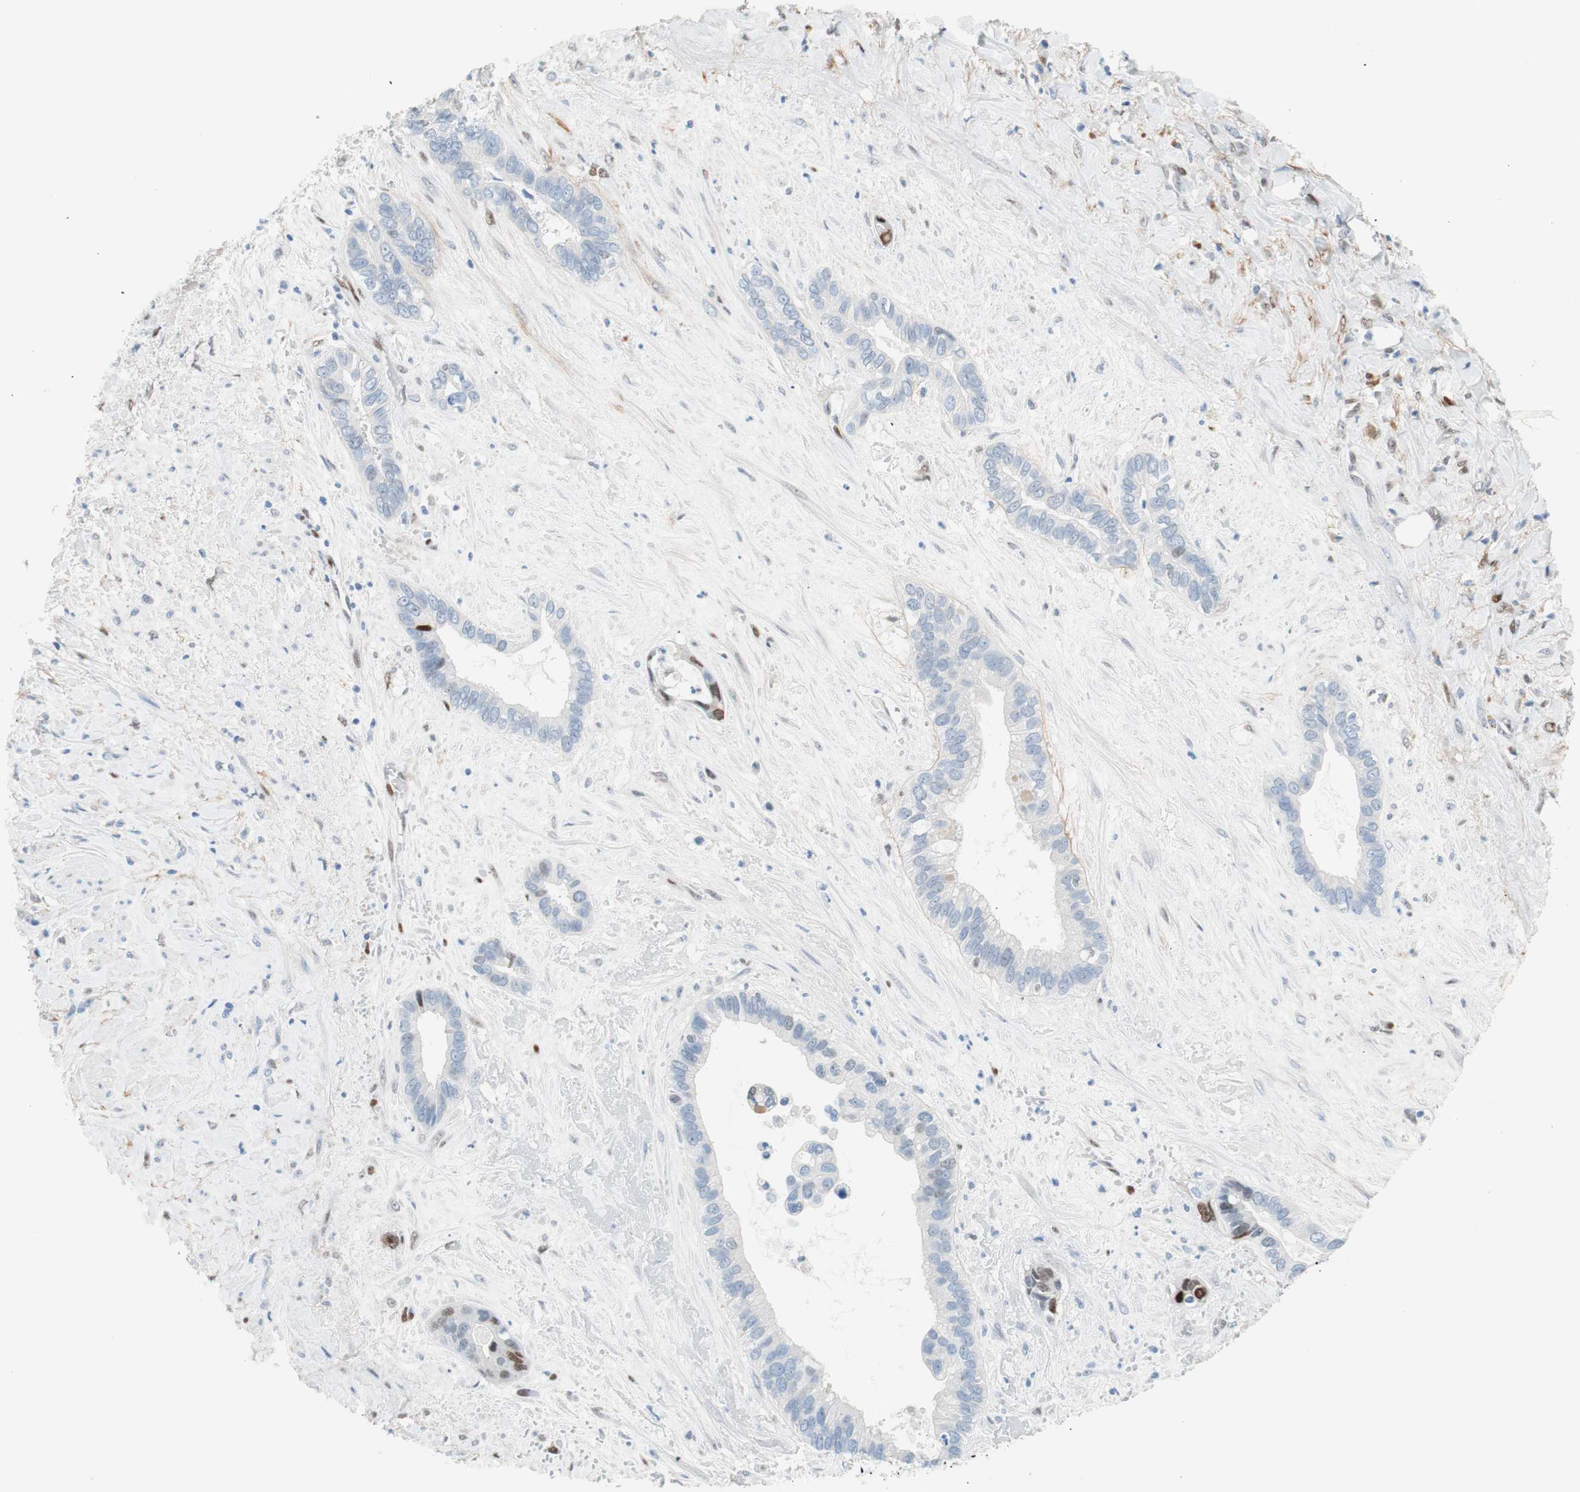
{"staining": {"intensity": "moderate", "quantity": "<25%", "location": "nuclear"}, "tissue": "liver cancer", "cell_type": "Tumor cells", "image_type": "cancer", "snomed": [{"axis": "morphology", "description": "Cholangiocarcinoma"}, {"axis": "topography", "description": "Liver"}], "caption": "DAB (3,3'-diaminobenzidine) immunohistochemical staining of liver cancer (cholangiocarcinoma) reveals moderate nuclear protein positivity in about <25% of tumor cells. (DAB IHC with brightfield microscopy, high magnification).", "gene": "FOSL1", "patient": {"sex": "female", "age": 65}}